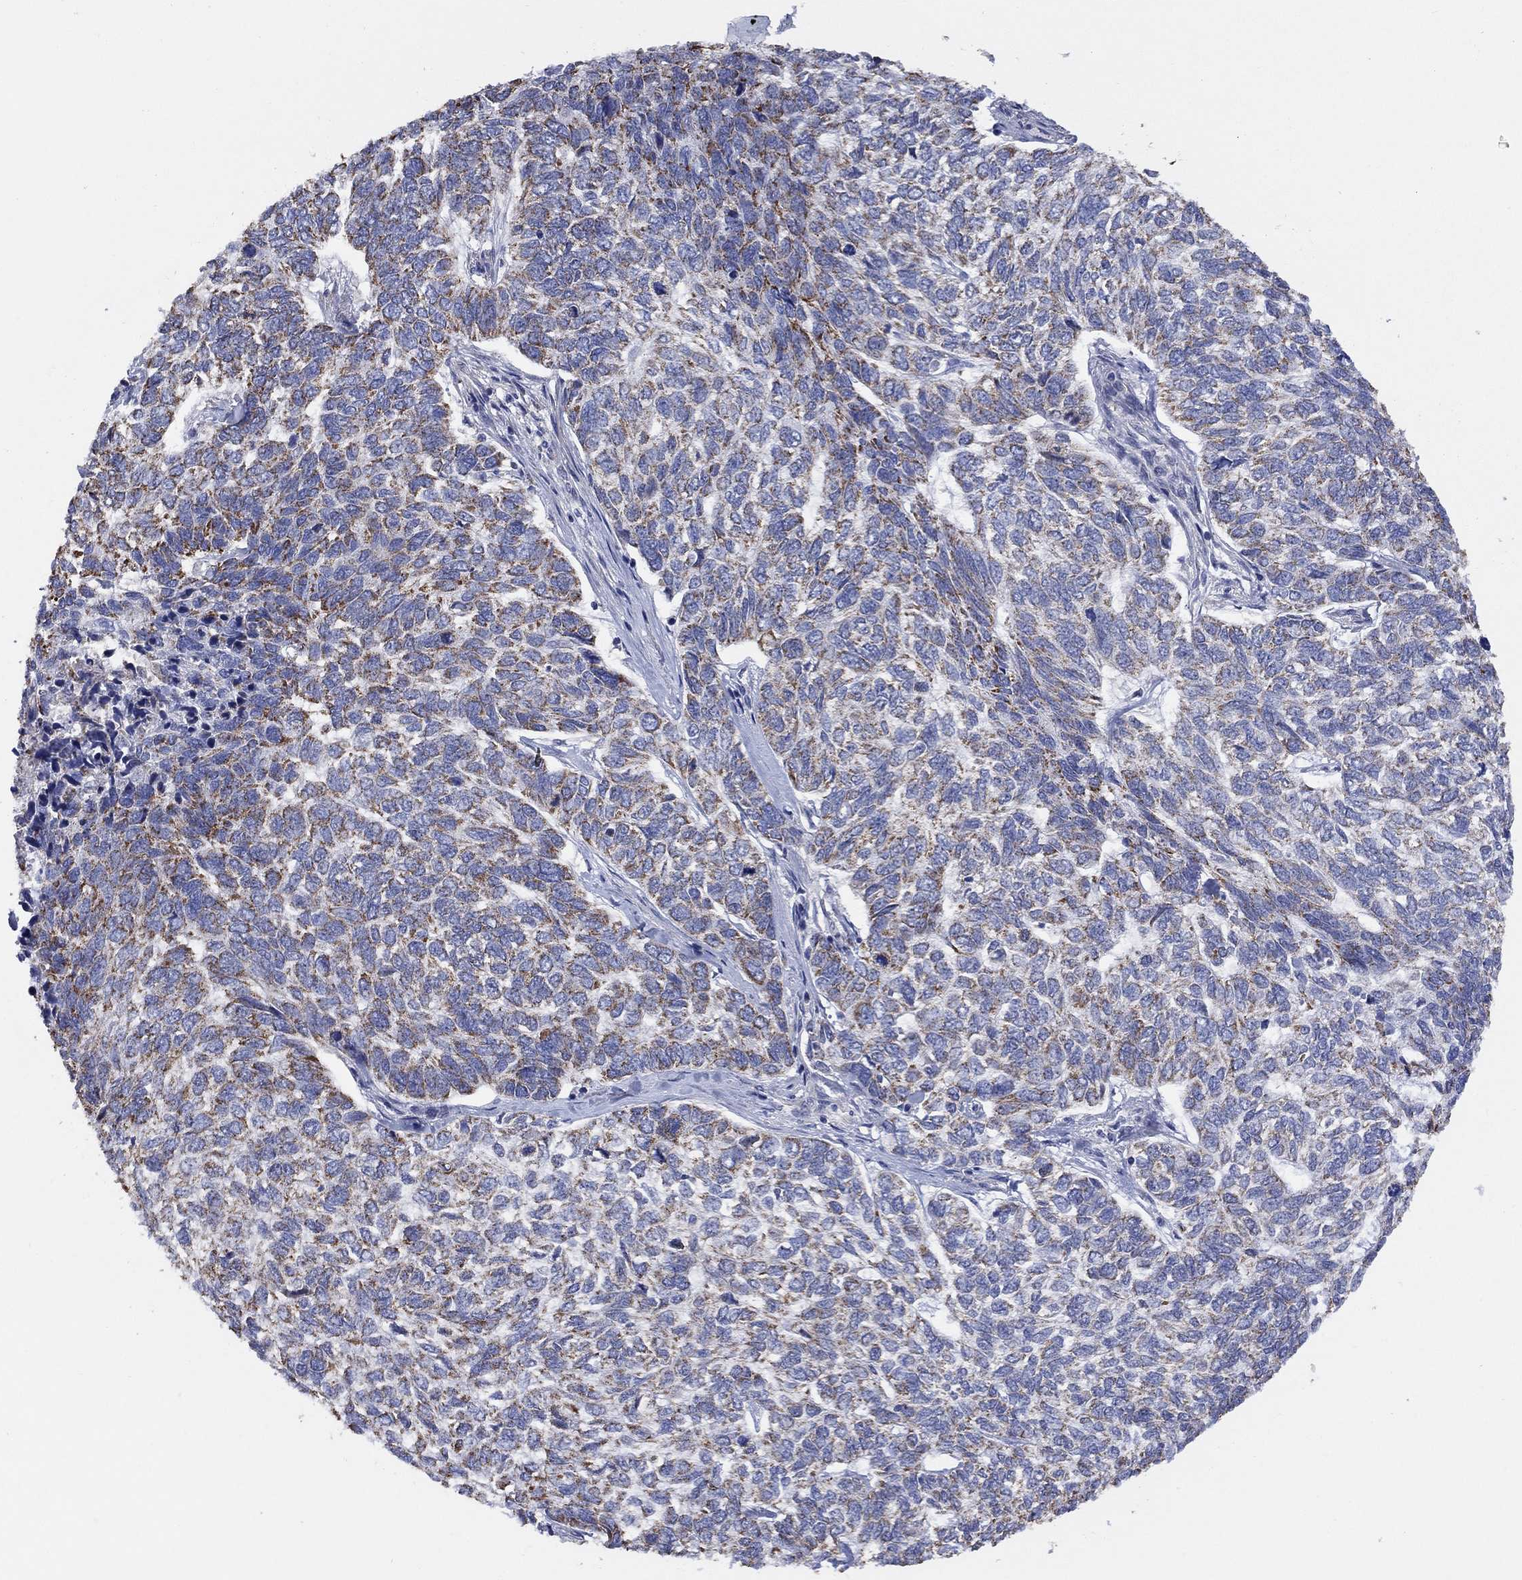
{"staining": {"intensity": "strong", "quantity": "25%-75%", "location": "cytoplasmic/membranous"}, "tissue": "skin cancer", "cell_type": "Tumor cells", "image_type": "cancer", "snomed": [{"axis": "morphology", "description": "Basal cell carcinoma"}, {"axis": "topography", "description": "Skin"}], "caption": "Skin cancer (basal cell carcinoma) stained for a protein displays strong cytoplasmic/membranous positivity in tumor cells.", "gene": "CLVS1", "patient": {"sex": "female", "age": 65}}